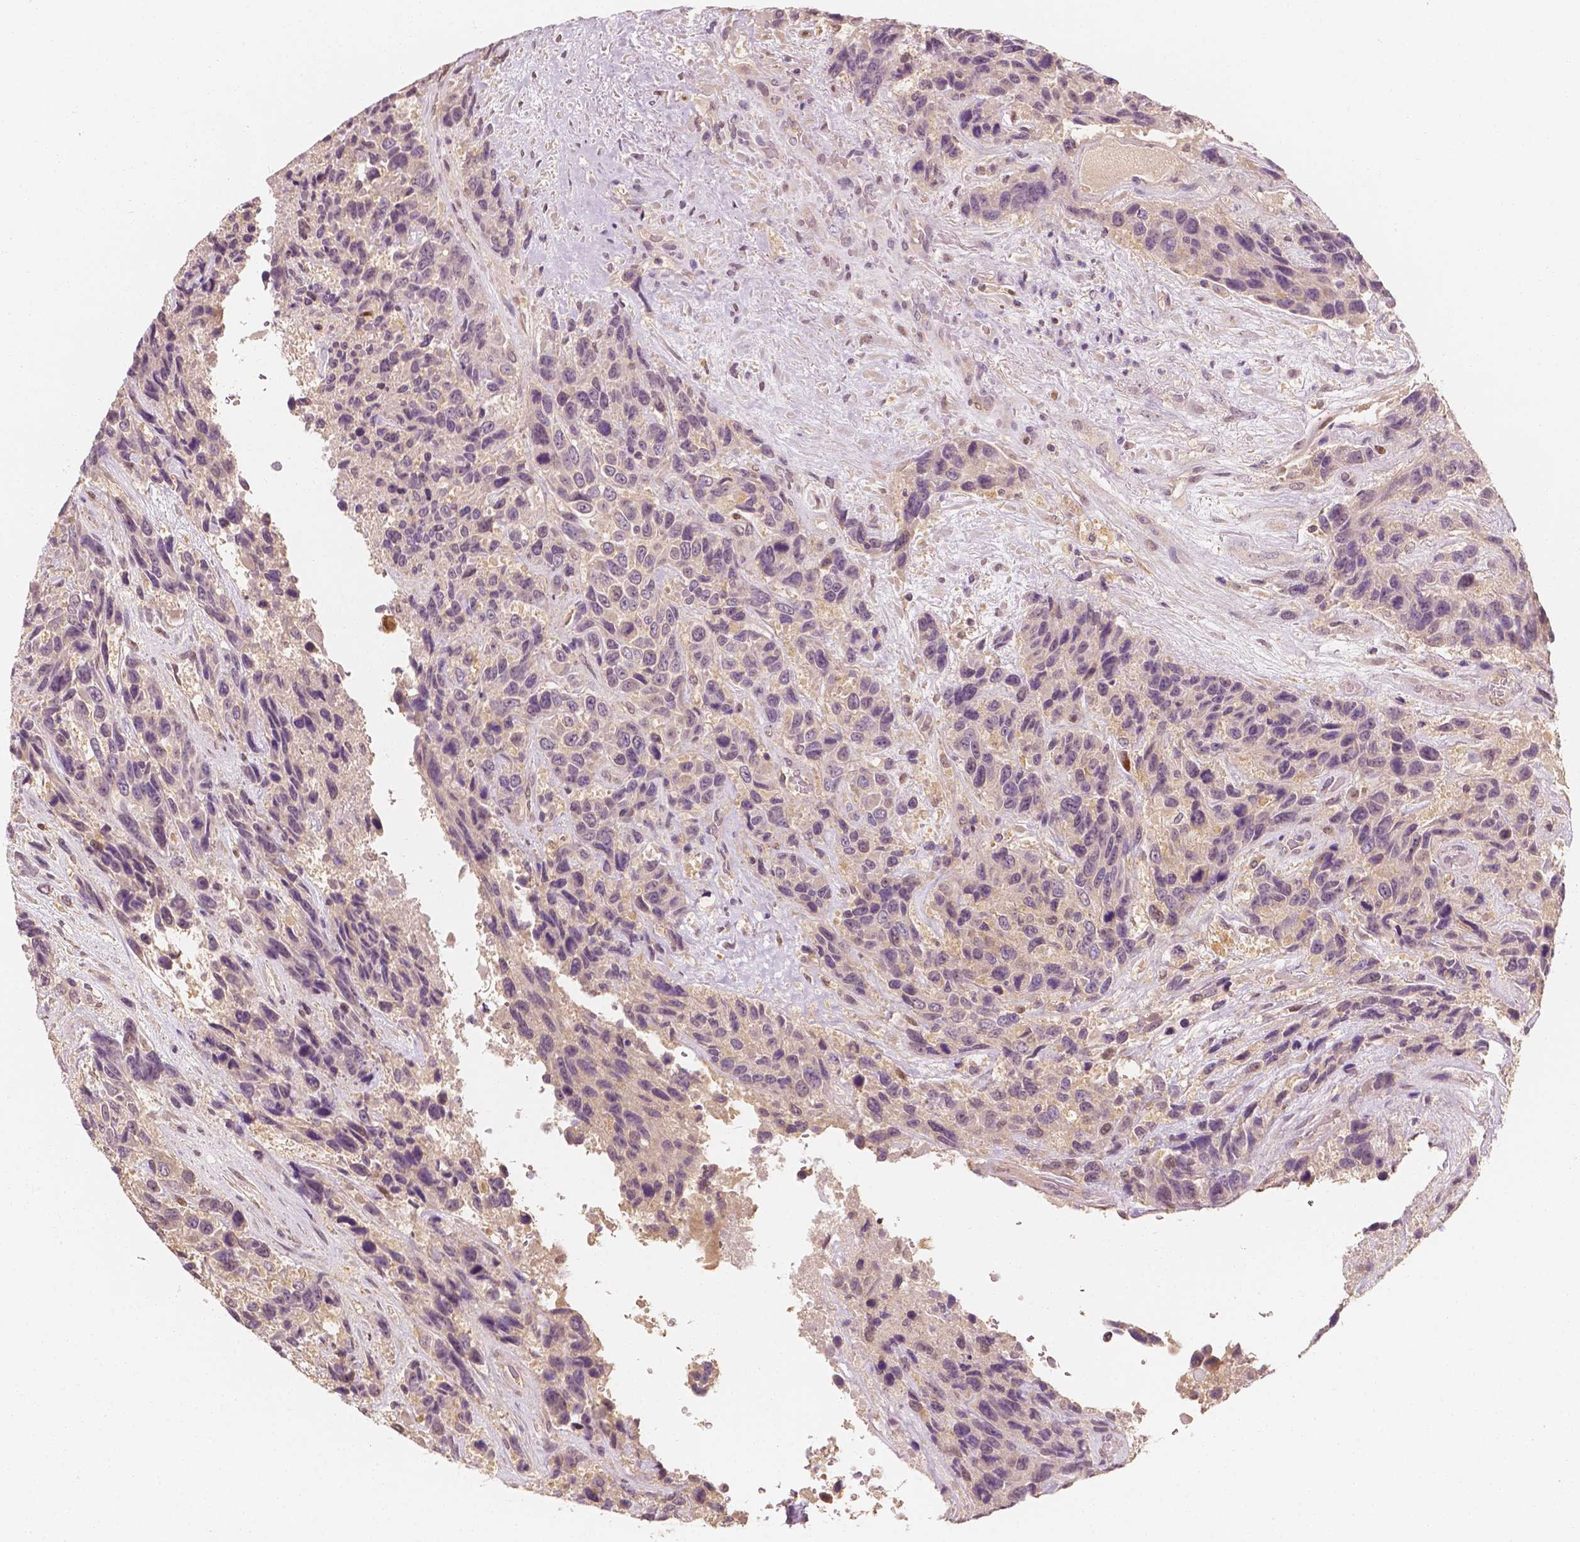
{"staining": {"intensity": "negative", "quantity": "none", "location": "none"}, "tissue": "urothelial cancer", "cell_type": "Tumor cells", "image_type": "cancer", "snomed": [{"axis": "morphology", "description": "Urothelial carcinoma, High grade"}, {"axis": "topography", "description": "Urinary bladder"}], "caption": "Tumor cells are negative for protein expression in human urothelial carcinoma (high-grade).", "gene": "TBC1D17", "patient": {"sex": "female", "age": 70}}